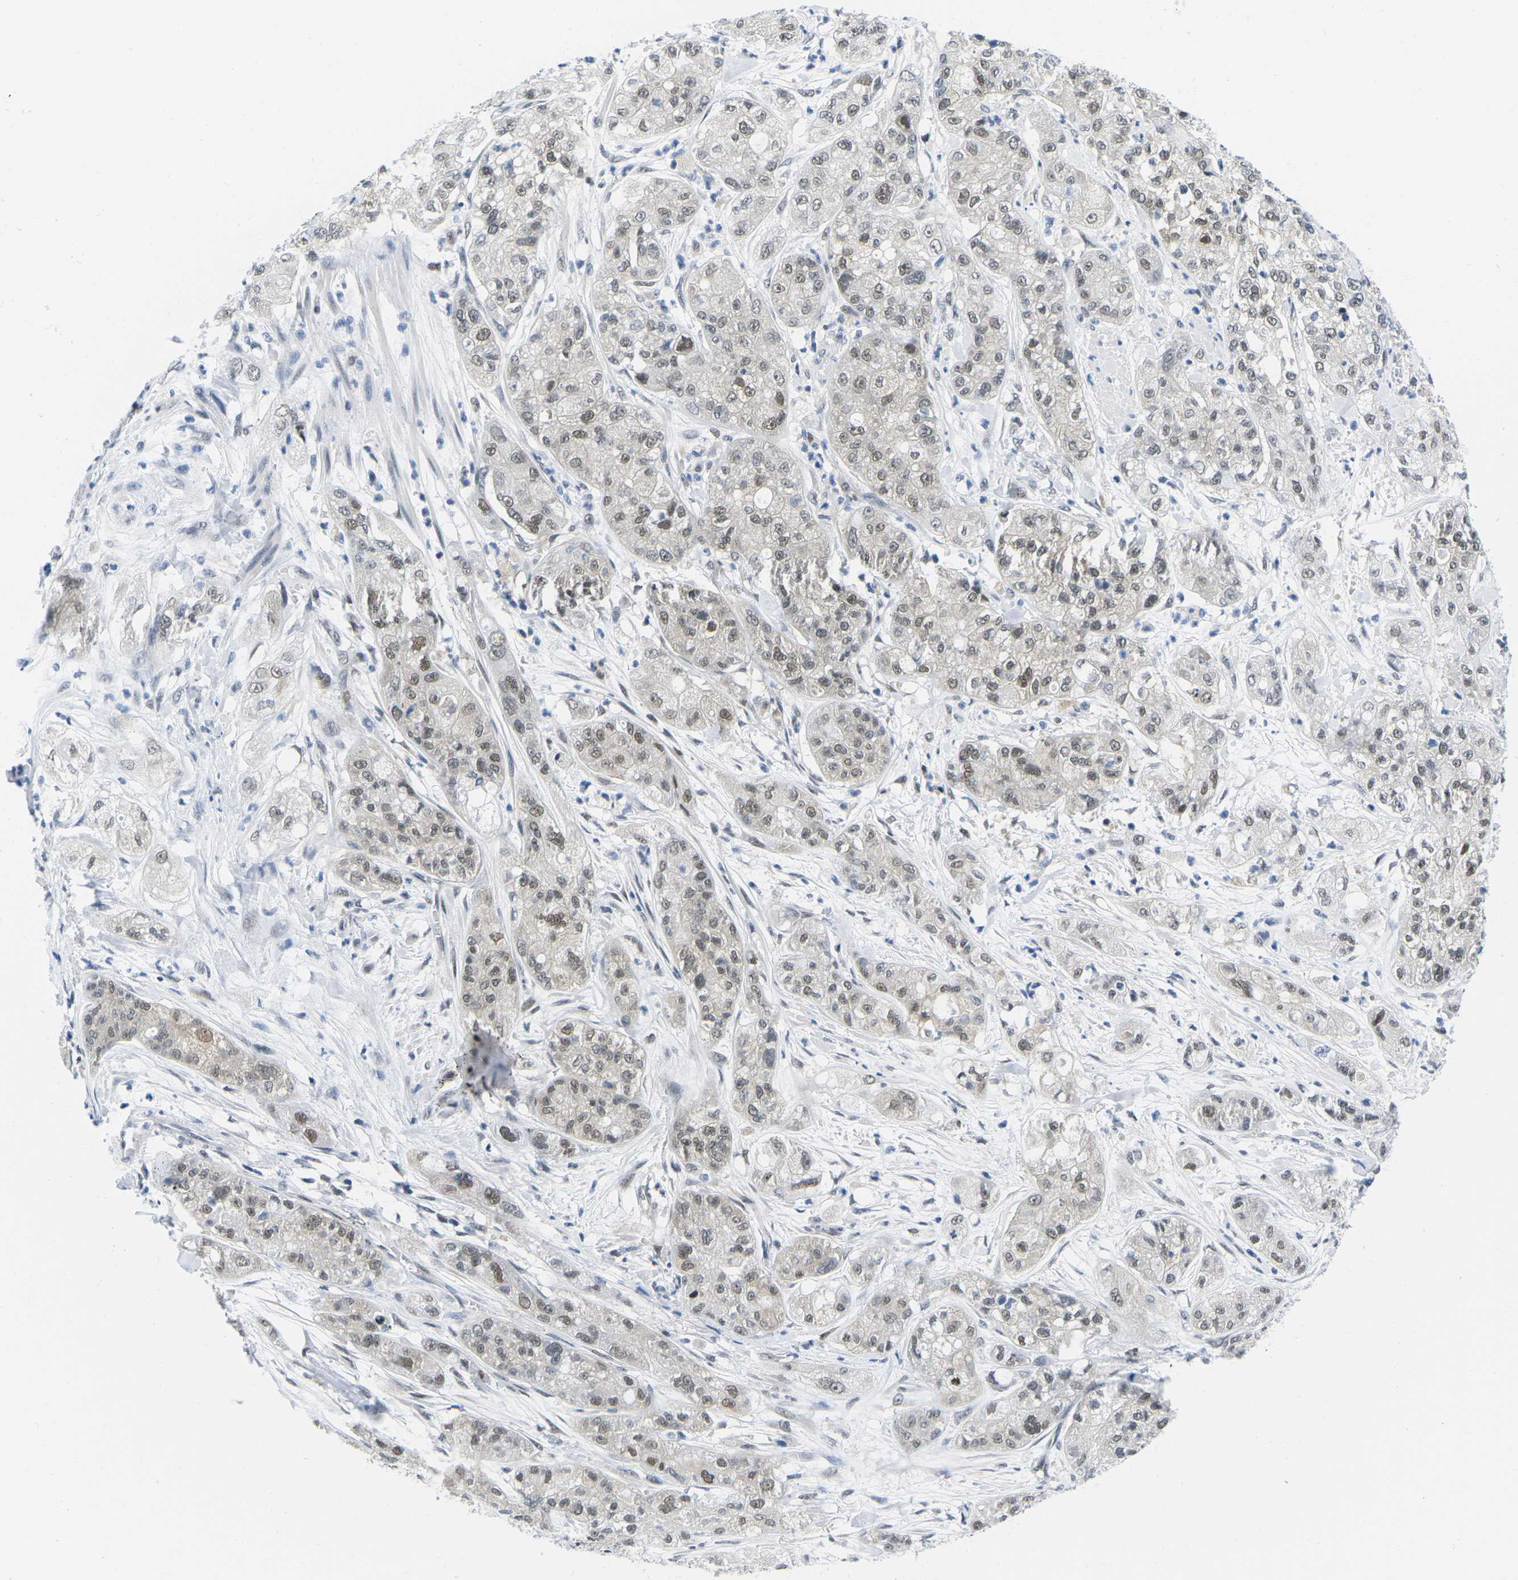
{"staining": {"intensity": "moderate", "quantity": "25%-75%", "location": "nuclear"}, "tissue": "pancreatic cancer", "cell_type": "Tumor cells", "image_type": "cancer", "snomed": [{"axis": "morphology", "description": "Adenocarcinoma, NOS"}, {"axis": "topography", "description": "Pancreas"}], "caption": "This photomicrograph displays immunohistochemistry (IHC) staining of human pancreatic cancer, with medium moderate nuclear expression in approximately 25%-75% of tumor cells.", "gene": "UBA7", "patient": {"sex": "female", "age": 78}}